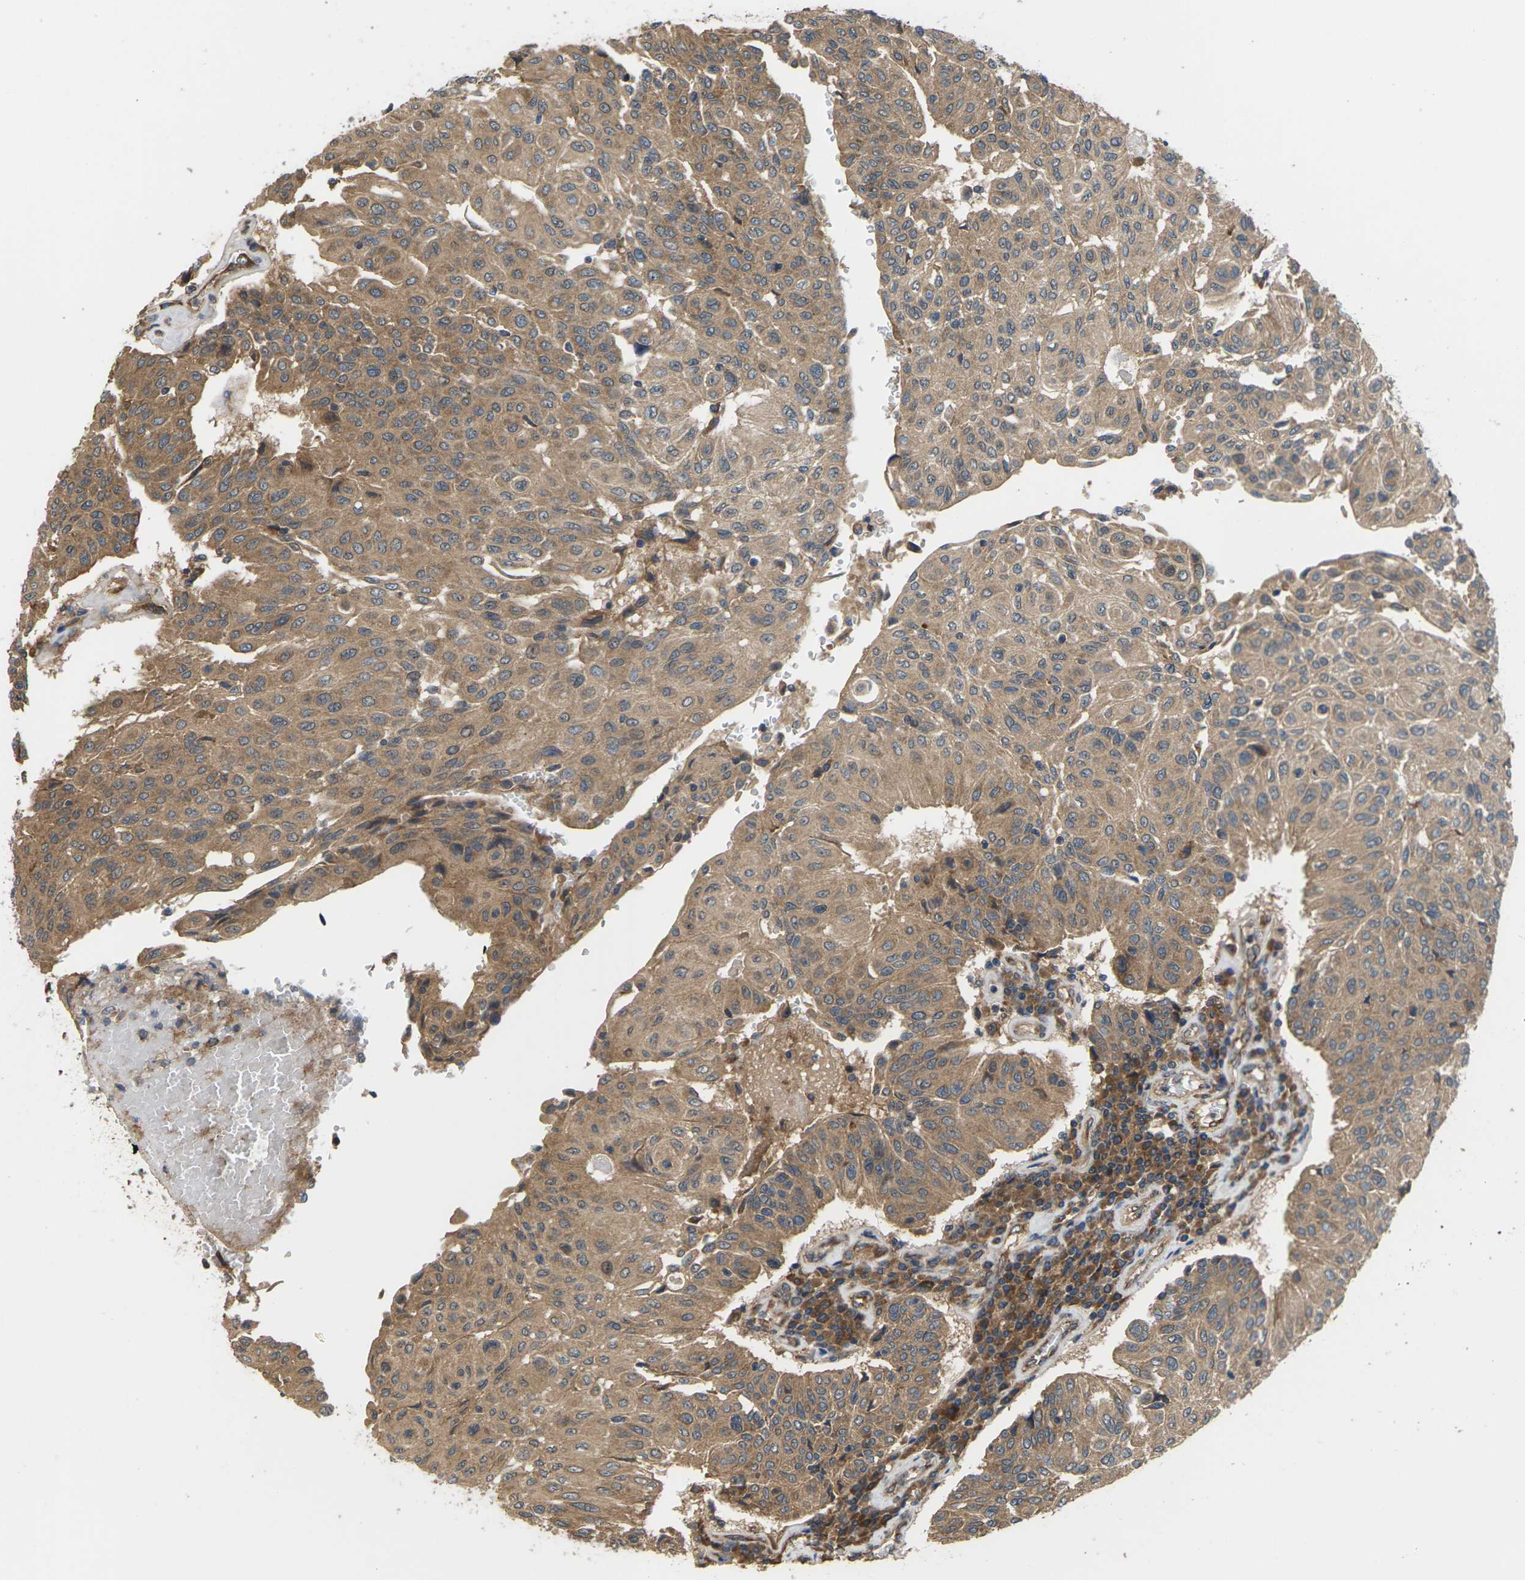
{"staining": {"intensity": "moderate", "quantity": ">75%", "location": "cytoplasmic/membranous"}, "tissue": "urothelial cancer", "cell_type": "Tumor cells", "image_type": "cancer", "snomed": [{"axis": "morphology", "description": "Urothelial carcinoma, High grade"}, {"axis": "topography", "description": "Urinary bladder"}], "caption": "This image shows immunohistochemistry (IHC) staining of urothelial carcinoma (high-grade), with medium moderate cytoplasmic/membranous staining in approximately >75% of tumor cells.", "gene": "NRAS", "patient": {"sex": "male", "age": 66}}